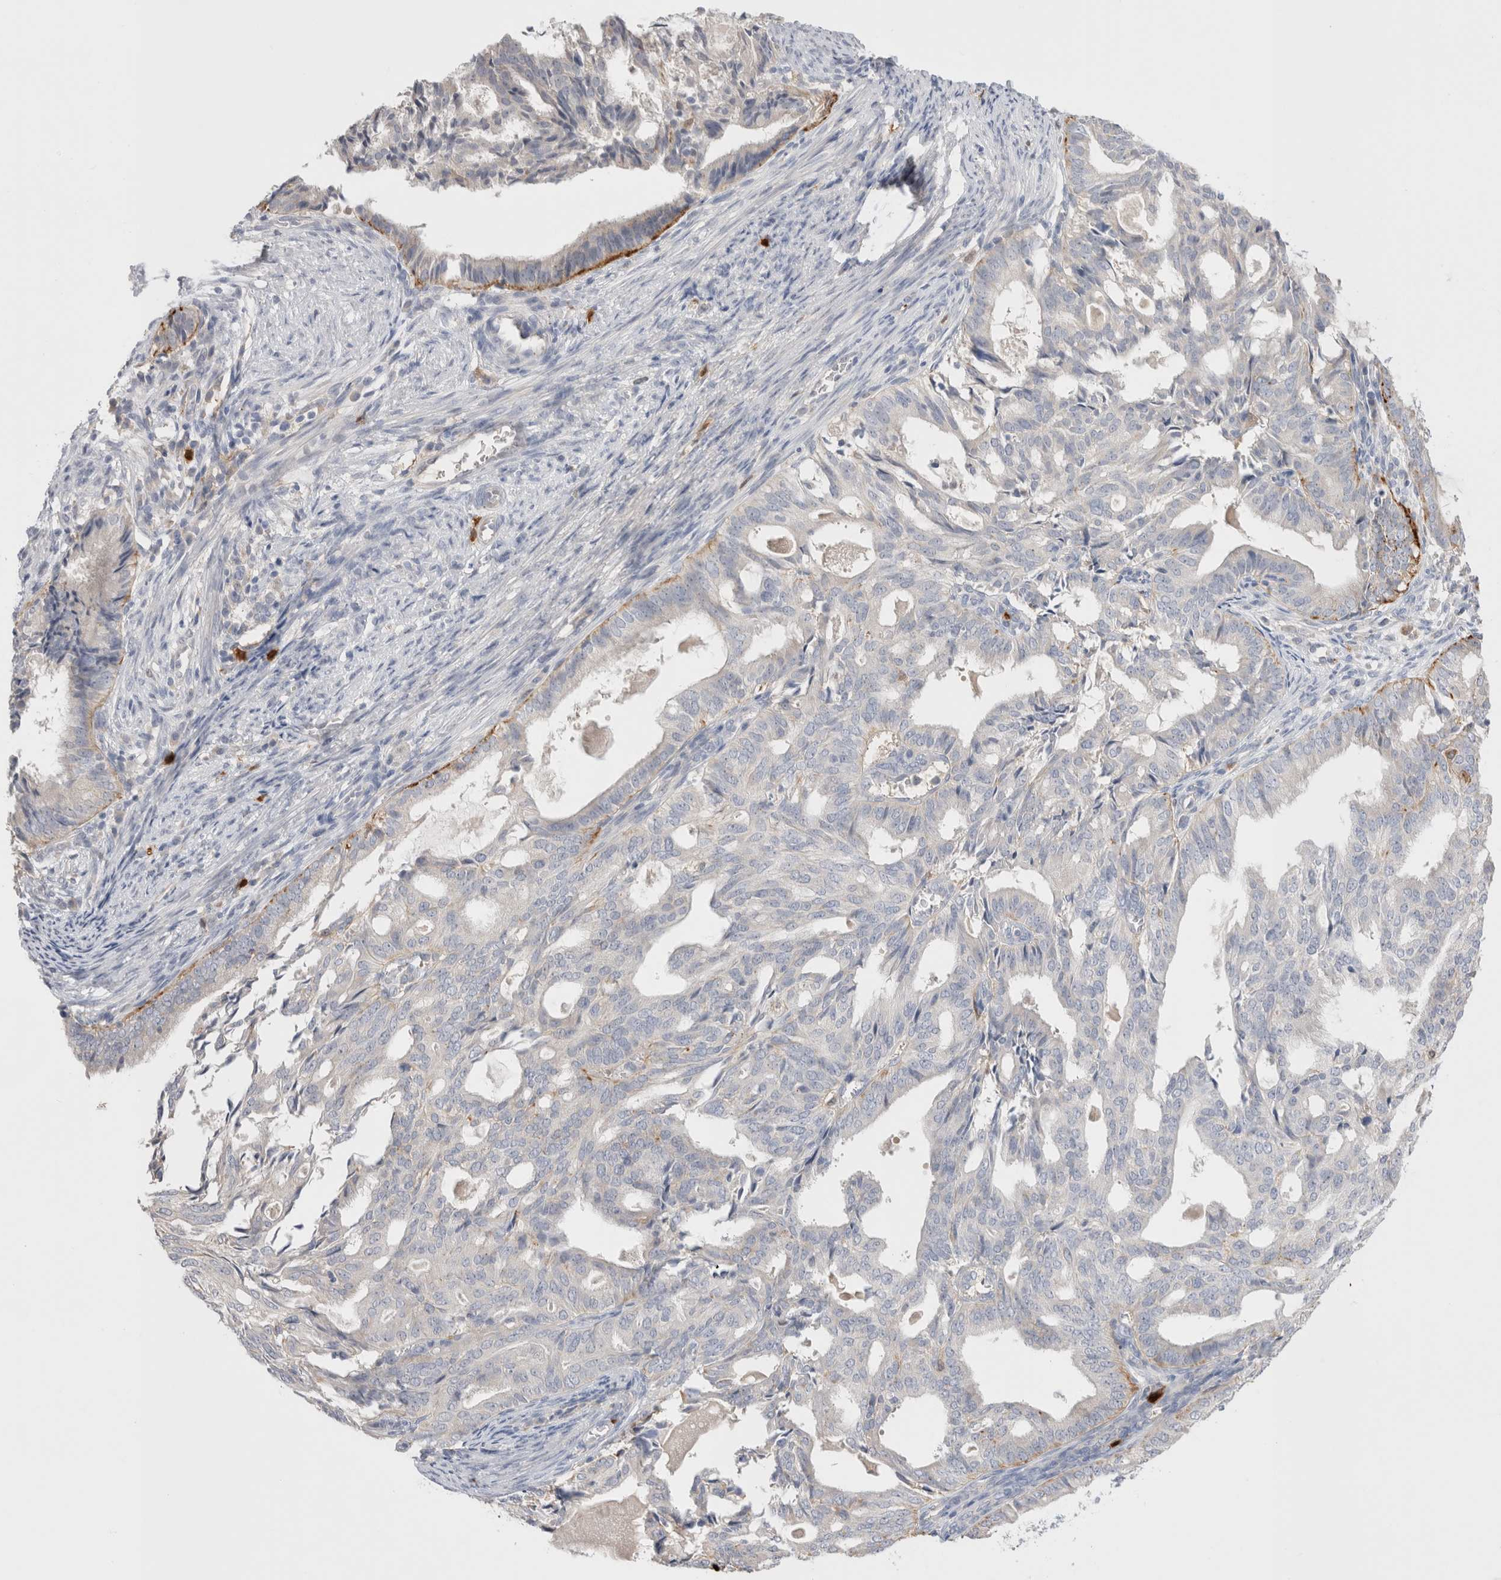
{"staining": {"intensity": "moderate", "quantity": "<25%", "location": "cytoplasmic/membranous"}, "tissue": "endometrial cancer", "cell_type": "Tumor cells", "image_type": "cancer", "snomed": [{"axis": "morphology", "description": "Adenocarcinoma, NOS"}, {"axis": "topography", "description": "Endometrium"}], "caption": "The micrograph shows immunohistochemical staining of endometrial cancer (adenocarcinoma). There is moderate cytoplasmic/membranous expression is present in about <25% of tumor cells. The staining is performed using DAB brown chromogen to label protein expression. The nuclei are counter-stained blue using hematoxylin.", "gene": "HPGDS", "patient": {"sex": "female", "age": 58}}